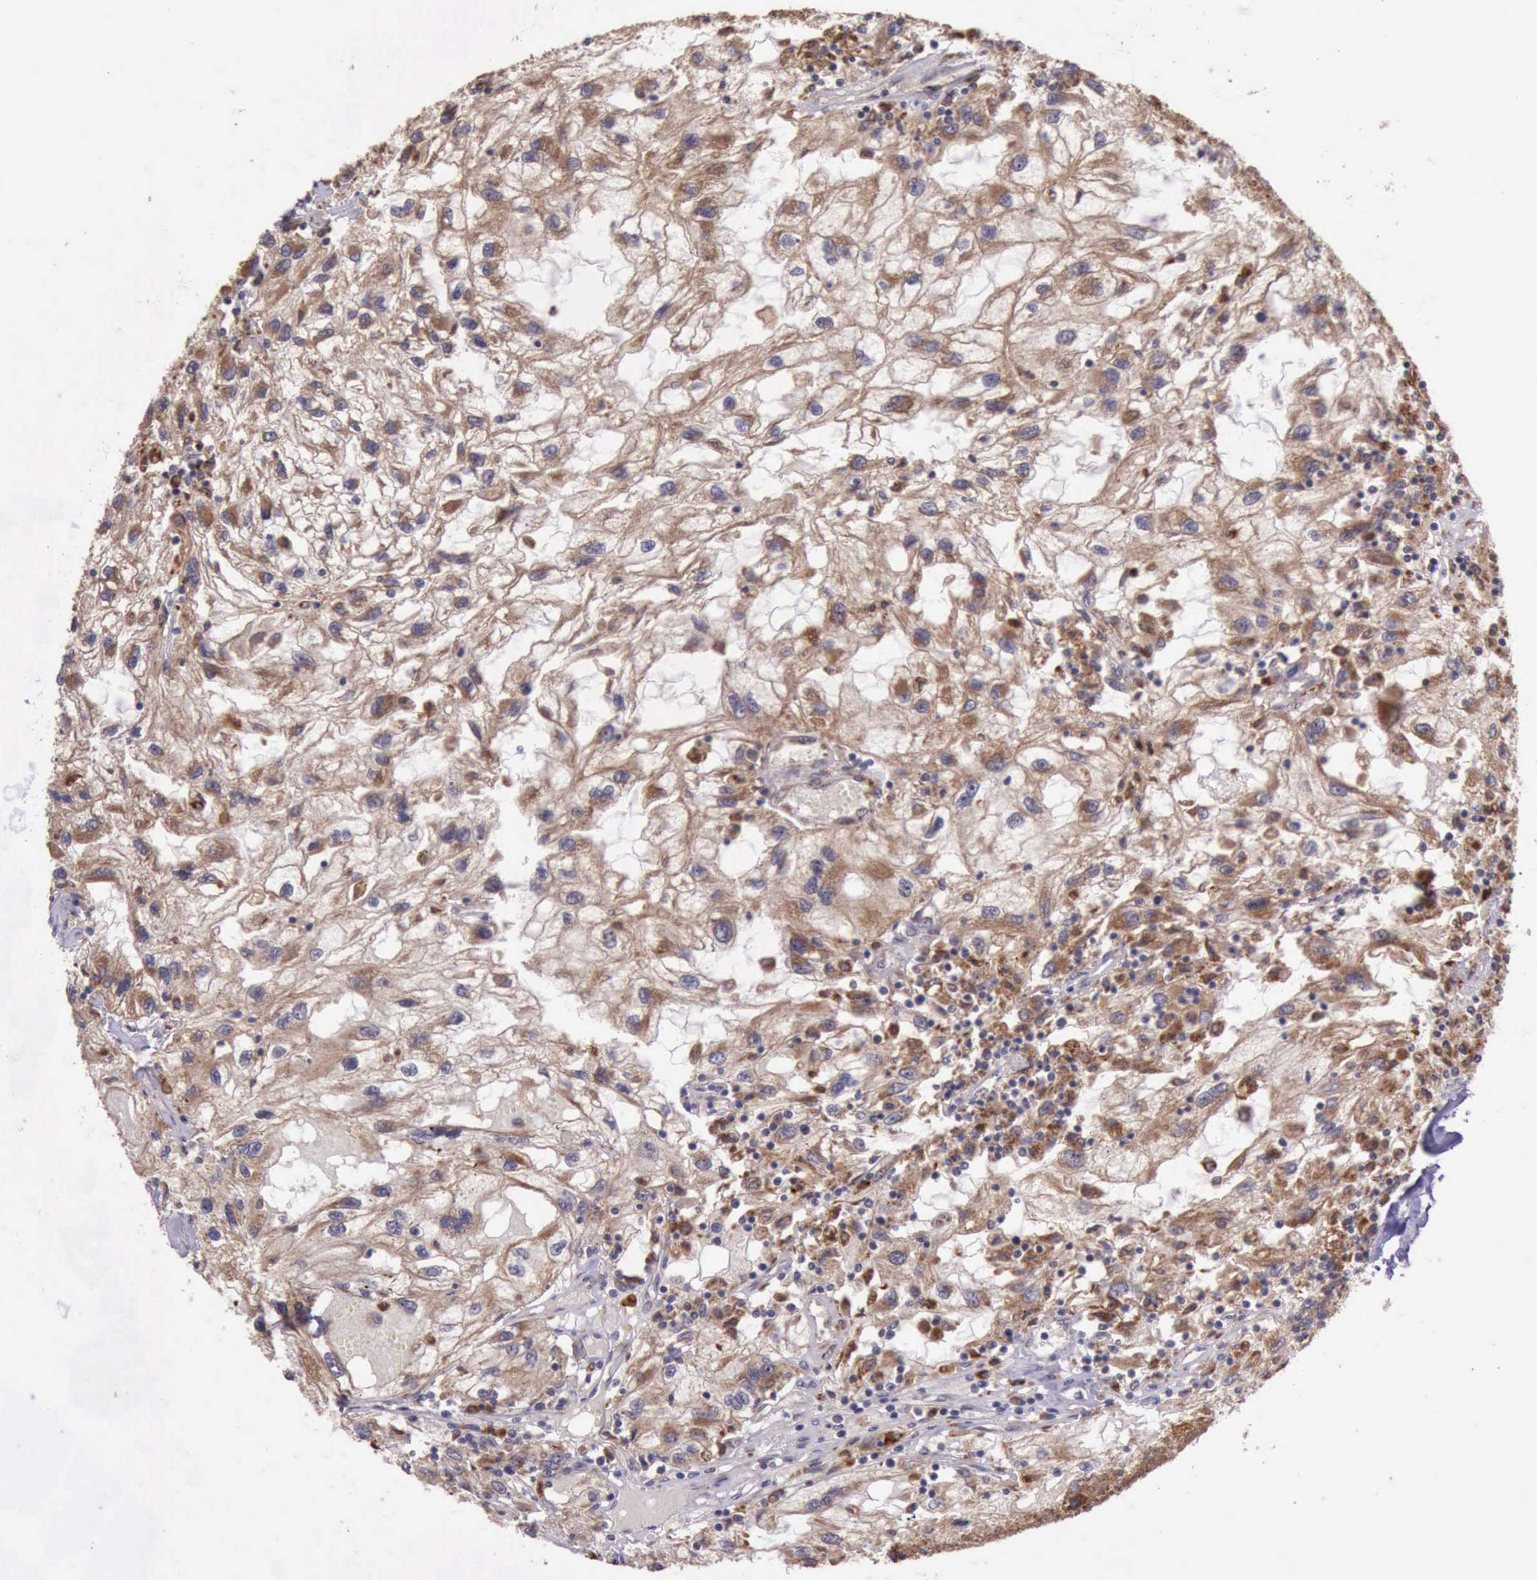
{"staining": {"intensity": "moderate", "quantity": "25%-75%", "location": "cytoplasmic/membranous"}, "tissue": "renal cancer", "cell_type": "Tumor cells", "image_type": "cancer", "snomed": [{"axis": "morphology", "description": "Normal tissue, NOS"}, {"axis": "morphology", "description": "Adenocarcinoma, NOS"}, {"axis": "topography", "description": "Kidney"}], "caption": "DAB immunohistochemical staining of renal adenocarcinoma displays moderate cytoplasmic/membranous protein staining in approximately 25%-75% of tumor cells.", "gene": "ARMCX3", "patient": {"sex": "male", "age": 71}}